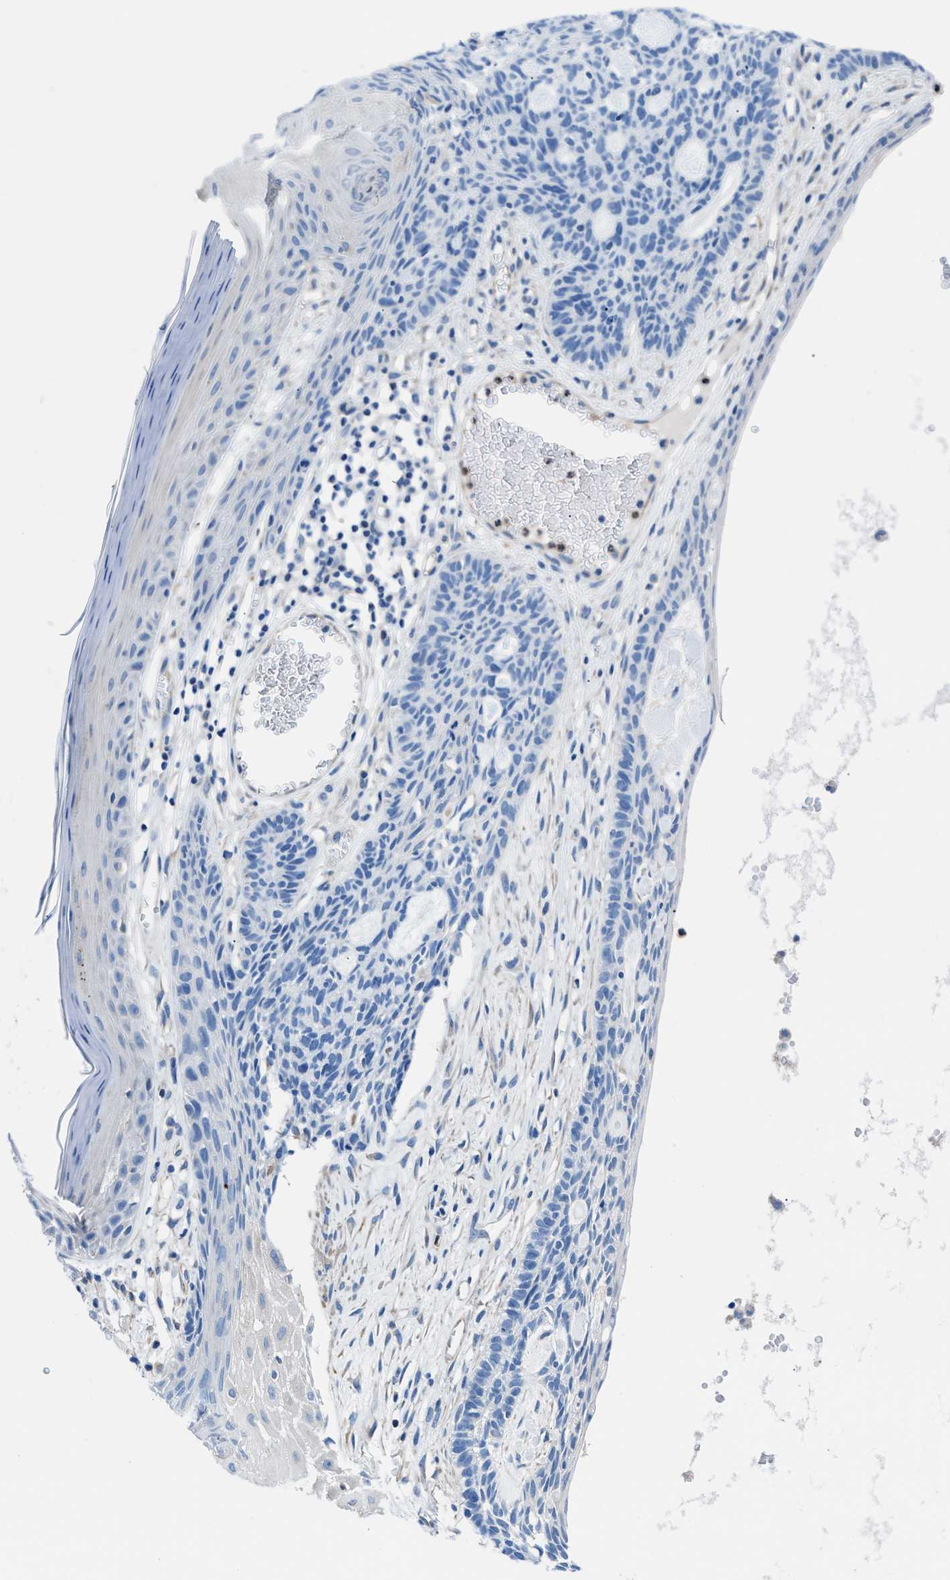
{"staining": {"intensity": "negative", "quantity": "none", "location": "none"}, "tissue": "skin cancer", "cell_type": "Tumor cells", "image_type": "cancer", "snomed": [{"axis": "morphology", "description": "Basal cell carcinoma"}, {"axis": "topography", "description": "Skin"}], "caption": "DAB (3,3'-diaminobenzidine) immunohistochemical staining of basal cell carcinoma (skin) demonstrates no significant positivity in tumor cells.", "gene": "ITPR1", "patient": {"sex": "male", "age": 67}}